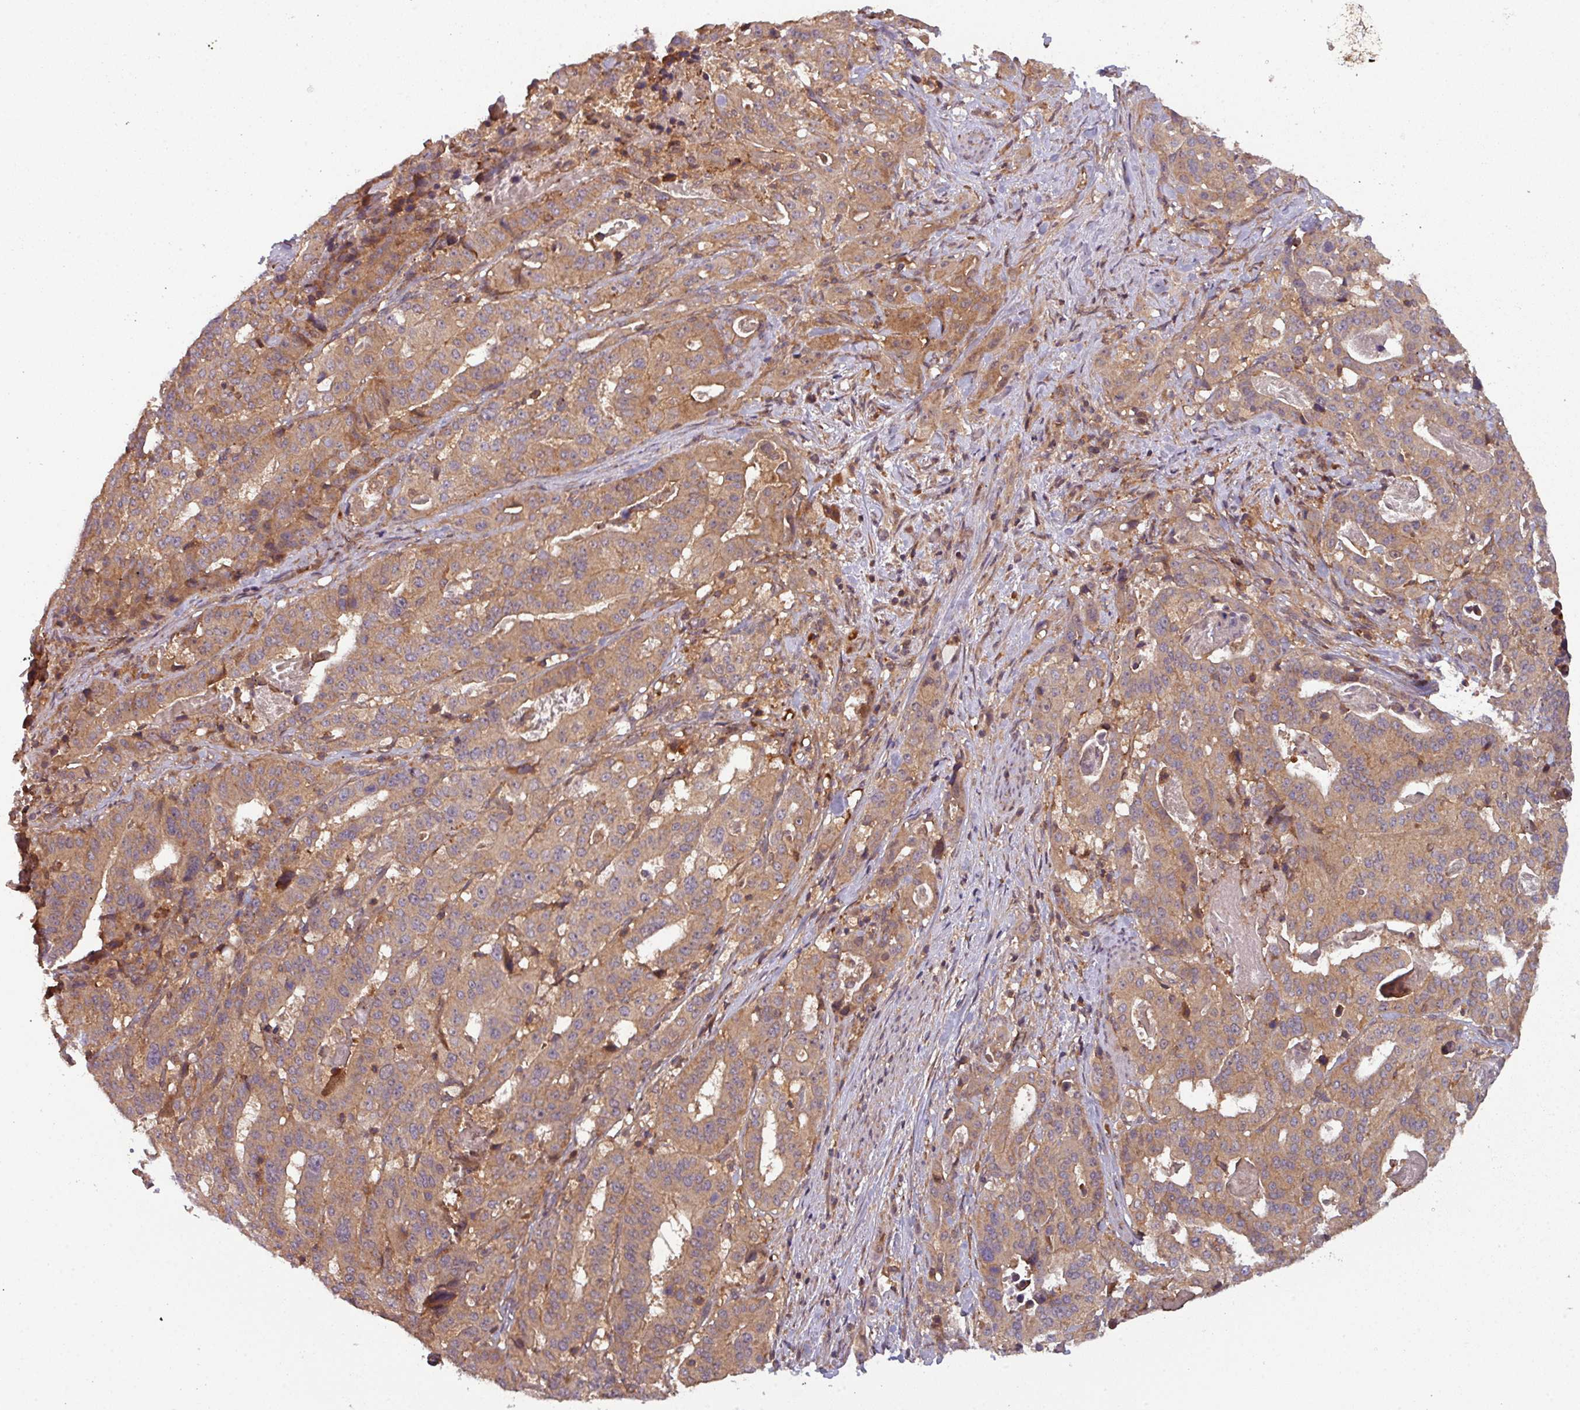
{"staining": {"intensity": "moderate", "quantity": ">75%", "location": "cytoplasmic/membranous"}, "tissue": "stomach cancer", "cell_type": "Tumor cells", "image_type": "cancer", "snomed": [{"axis": "morphology", "description": "Adenocarcinoma, NOS"}, {"axis": "topography", "description": "Stomach"}], "caption": "Immunohistochemical staining of human stomach cancer exhibits moderate cytoplasmic/membranous protein expression in approximately >75% of tumor cells. The protein of interest is stained brown, and the nuclei are stained in blue (DAB IHC with brightfield microscopy, high magnification).", "gene": "GSKIP", "patient": {"sex": "male", "age": 48}}